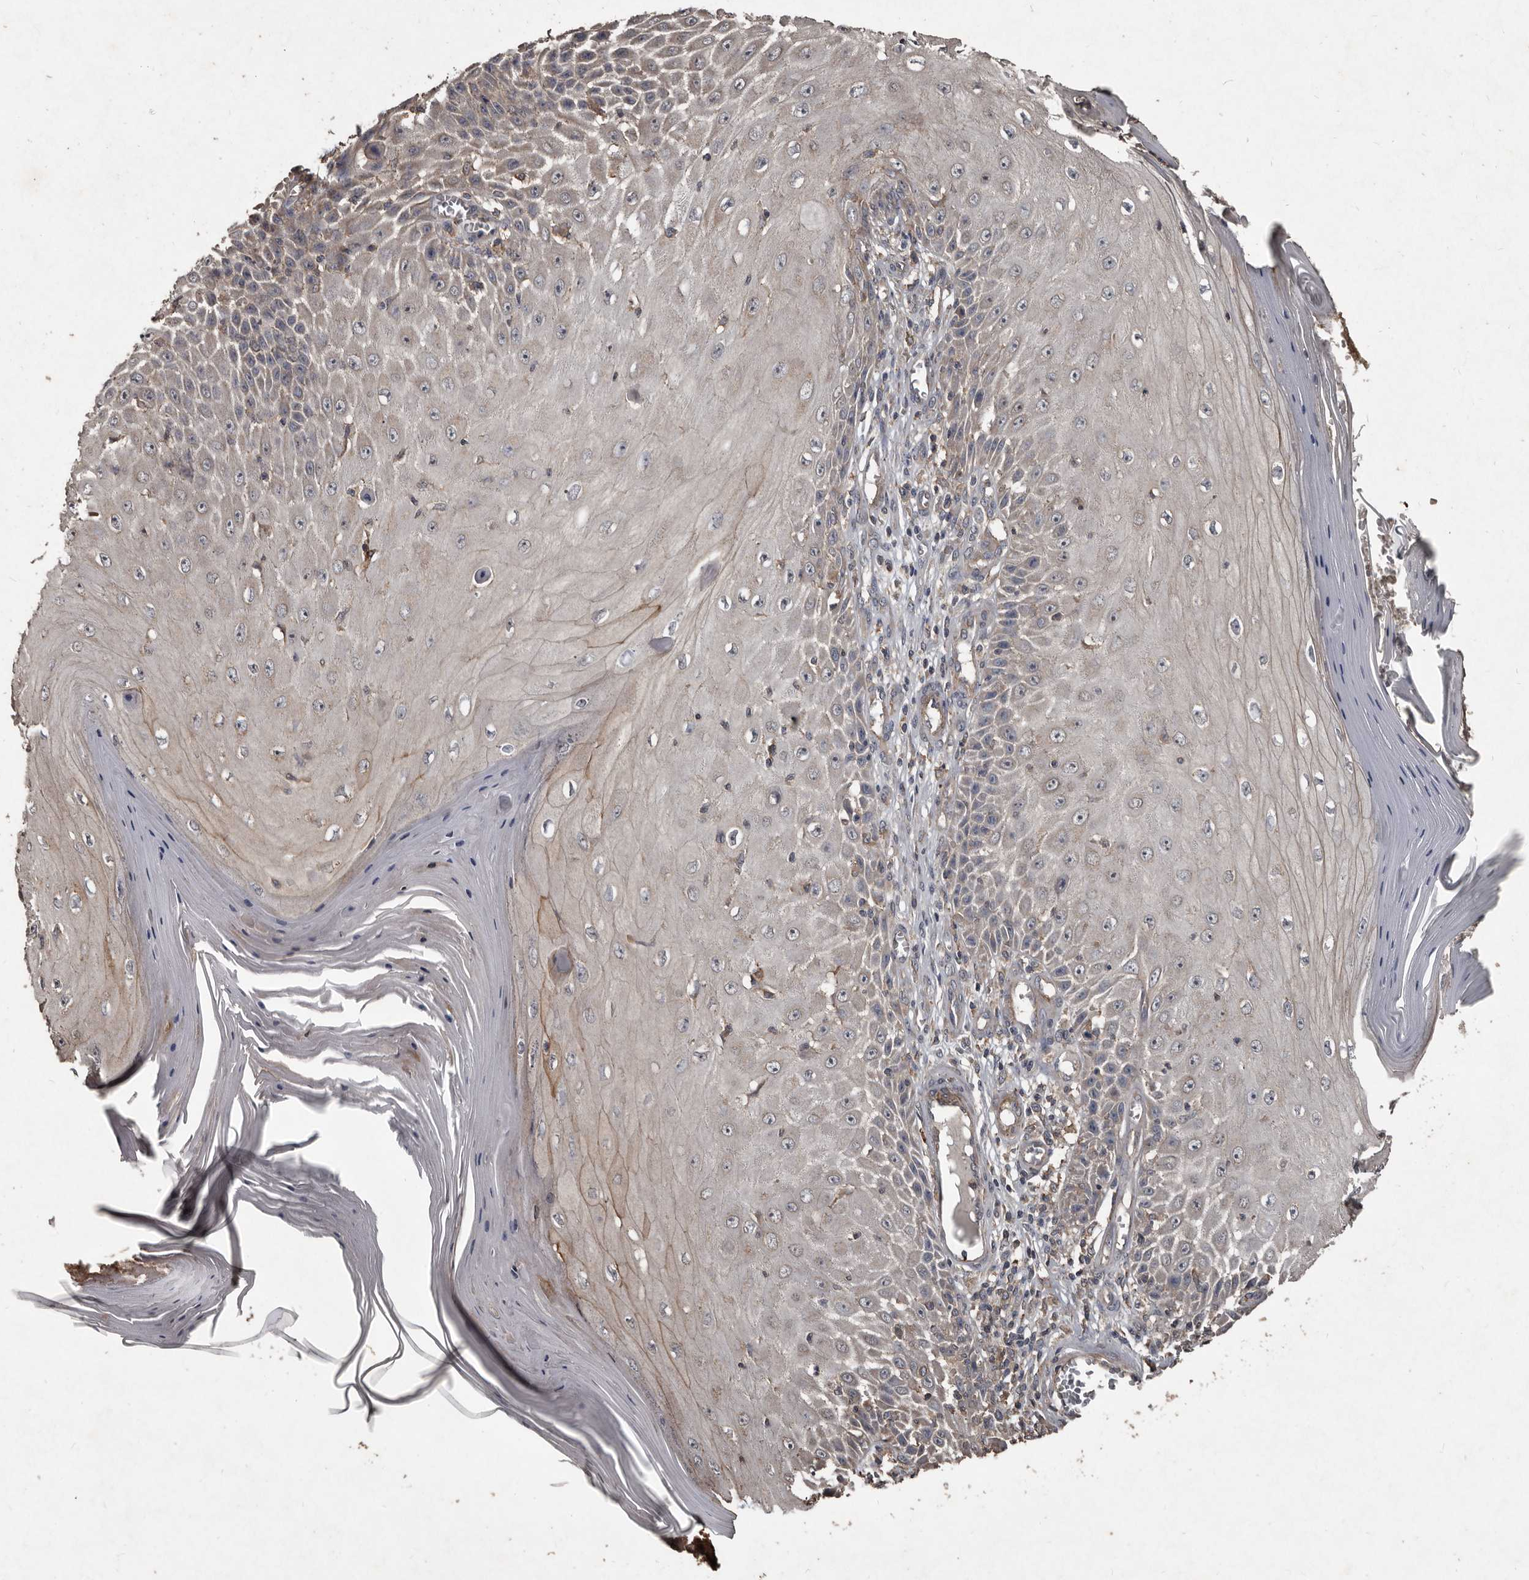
{"staining": {"intensity": "weak", "quantity": "<25%", "location": "cytoplasmic/membranous"}, "tissue": "skin cancer", "cell_type": "Tumor cells", "image_type": "cancer", "snomed": [{"axis": "morphology", "description": "Squamous cell carcinoma, NOS"}, {"axis": "topography", "description": "Skin"}], "caption": "A photomicrograph of human skin squamous cell carcinoma is negative for staining in tumor cells.", "gene": "GREB1", "patient": {"sex": "female", "age": 73}}